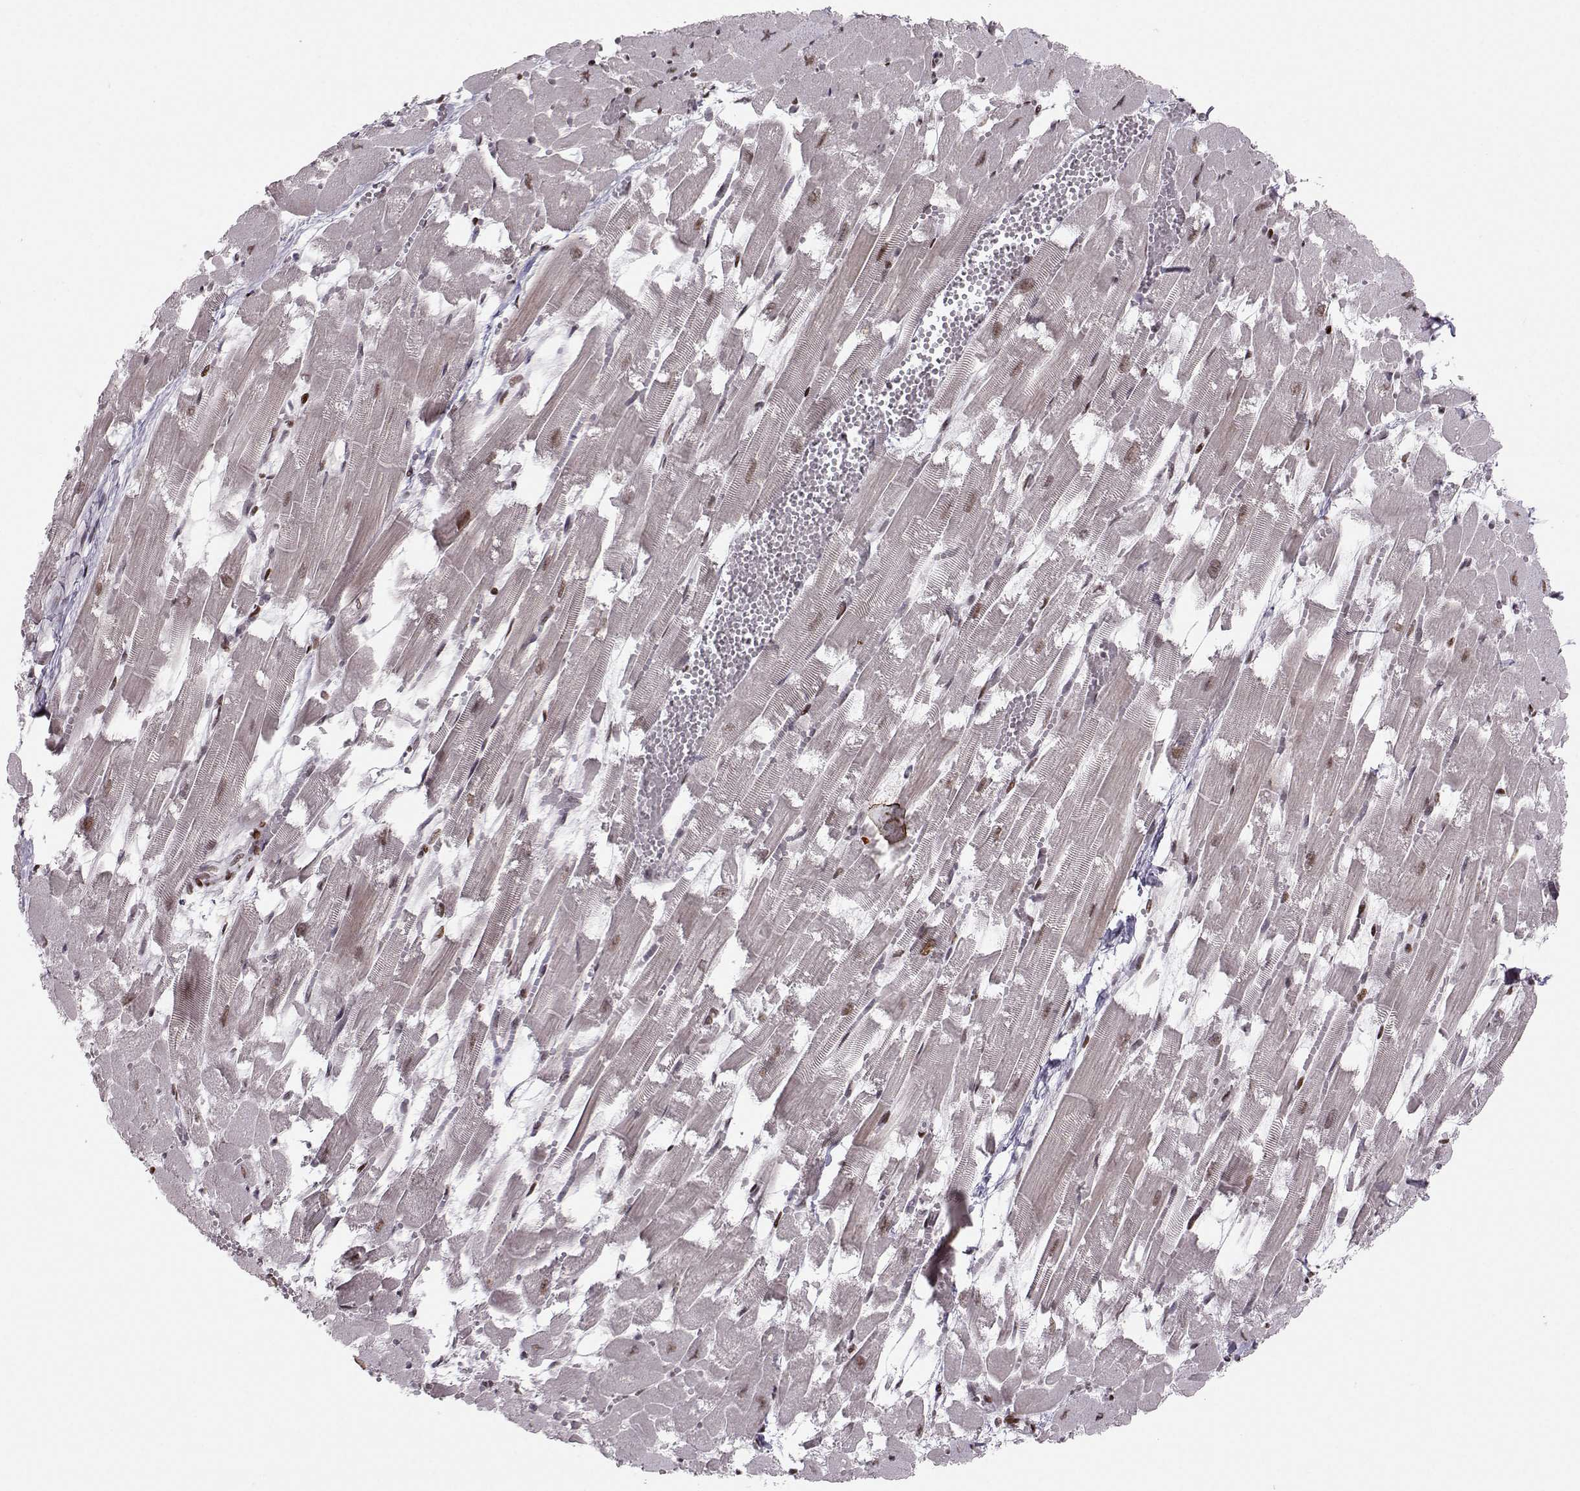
{"staining": {"intensity": "weak", "quantity": "25%-75%", "location": "nuclear"}, "tissue": "heart muscle", "cell_type": "Cardiomyocytes", "image_type": "normal", "snomed": [{"axis": "morphology", "description": "Normal tissue, NOS"}, {"axis": "topography", "description": "Heart"}], "caption": "This photomicrograph reveals IHC staining of unremarkable human heart muscle, with low weak nuclear positivity in about 25%-75% of cardiomyocytes.", "gene": "SNAPC2", "patient": {"sex": "female", "age": 52}}